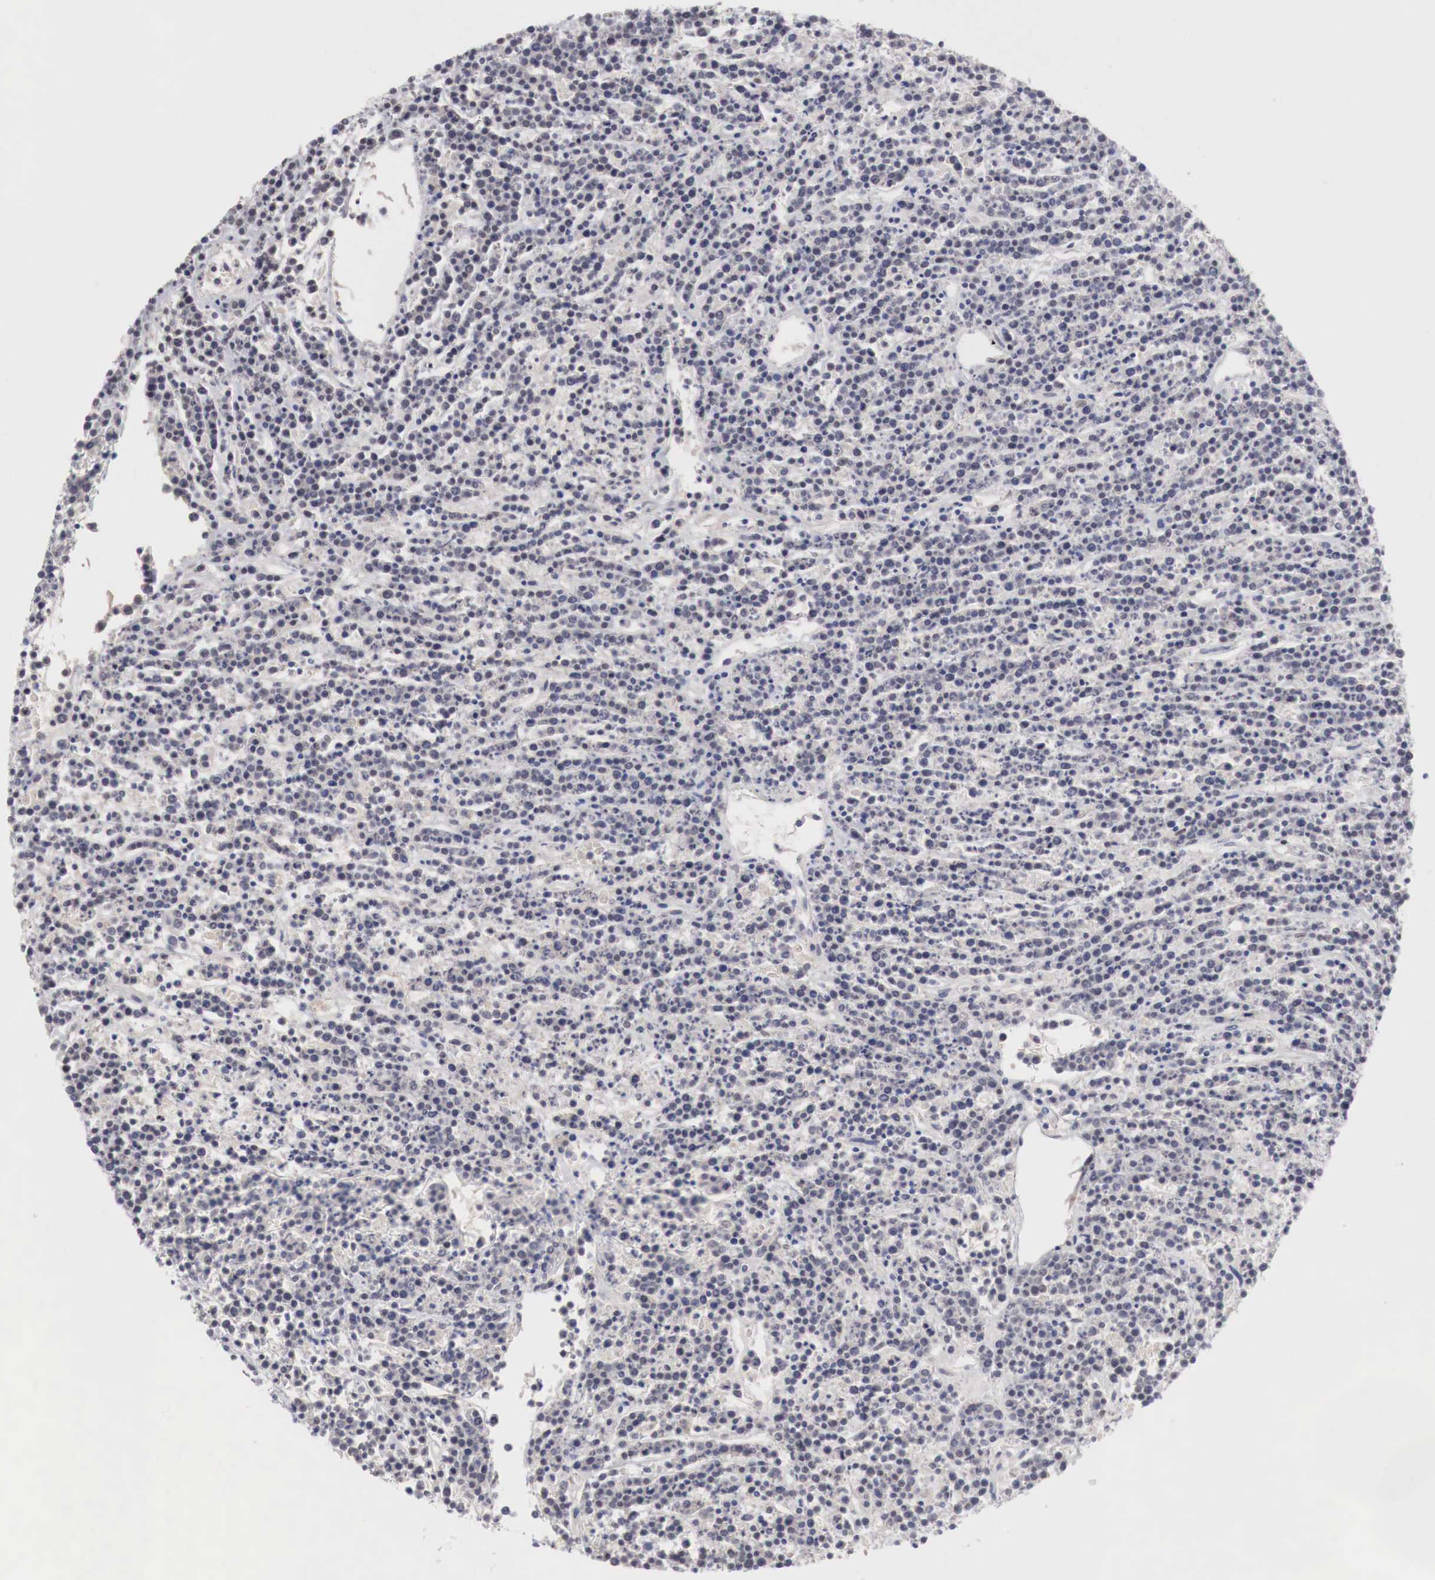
{"staining": {"intensity": "moderate", "quantity": "<25%", "location": "nuclear"}, "tissue": "lymphoma", "cell_type": "Tumor cells", "image_type": "cancer", "snomed": [{"axis": "morphology", "description": "Malignant lymphoma, non-Hodgkin's type, High grade"}, {"axis": "topography", "description": "Ovary"}], "caption": "A low amount of moderate nuclear positivity is identified in approximately <25% of tumor cells in lymphoma tissue. Nuclei are stained in blue.", "gene": "FOXP2", "patient": {"sex": "female", "age": 56}}